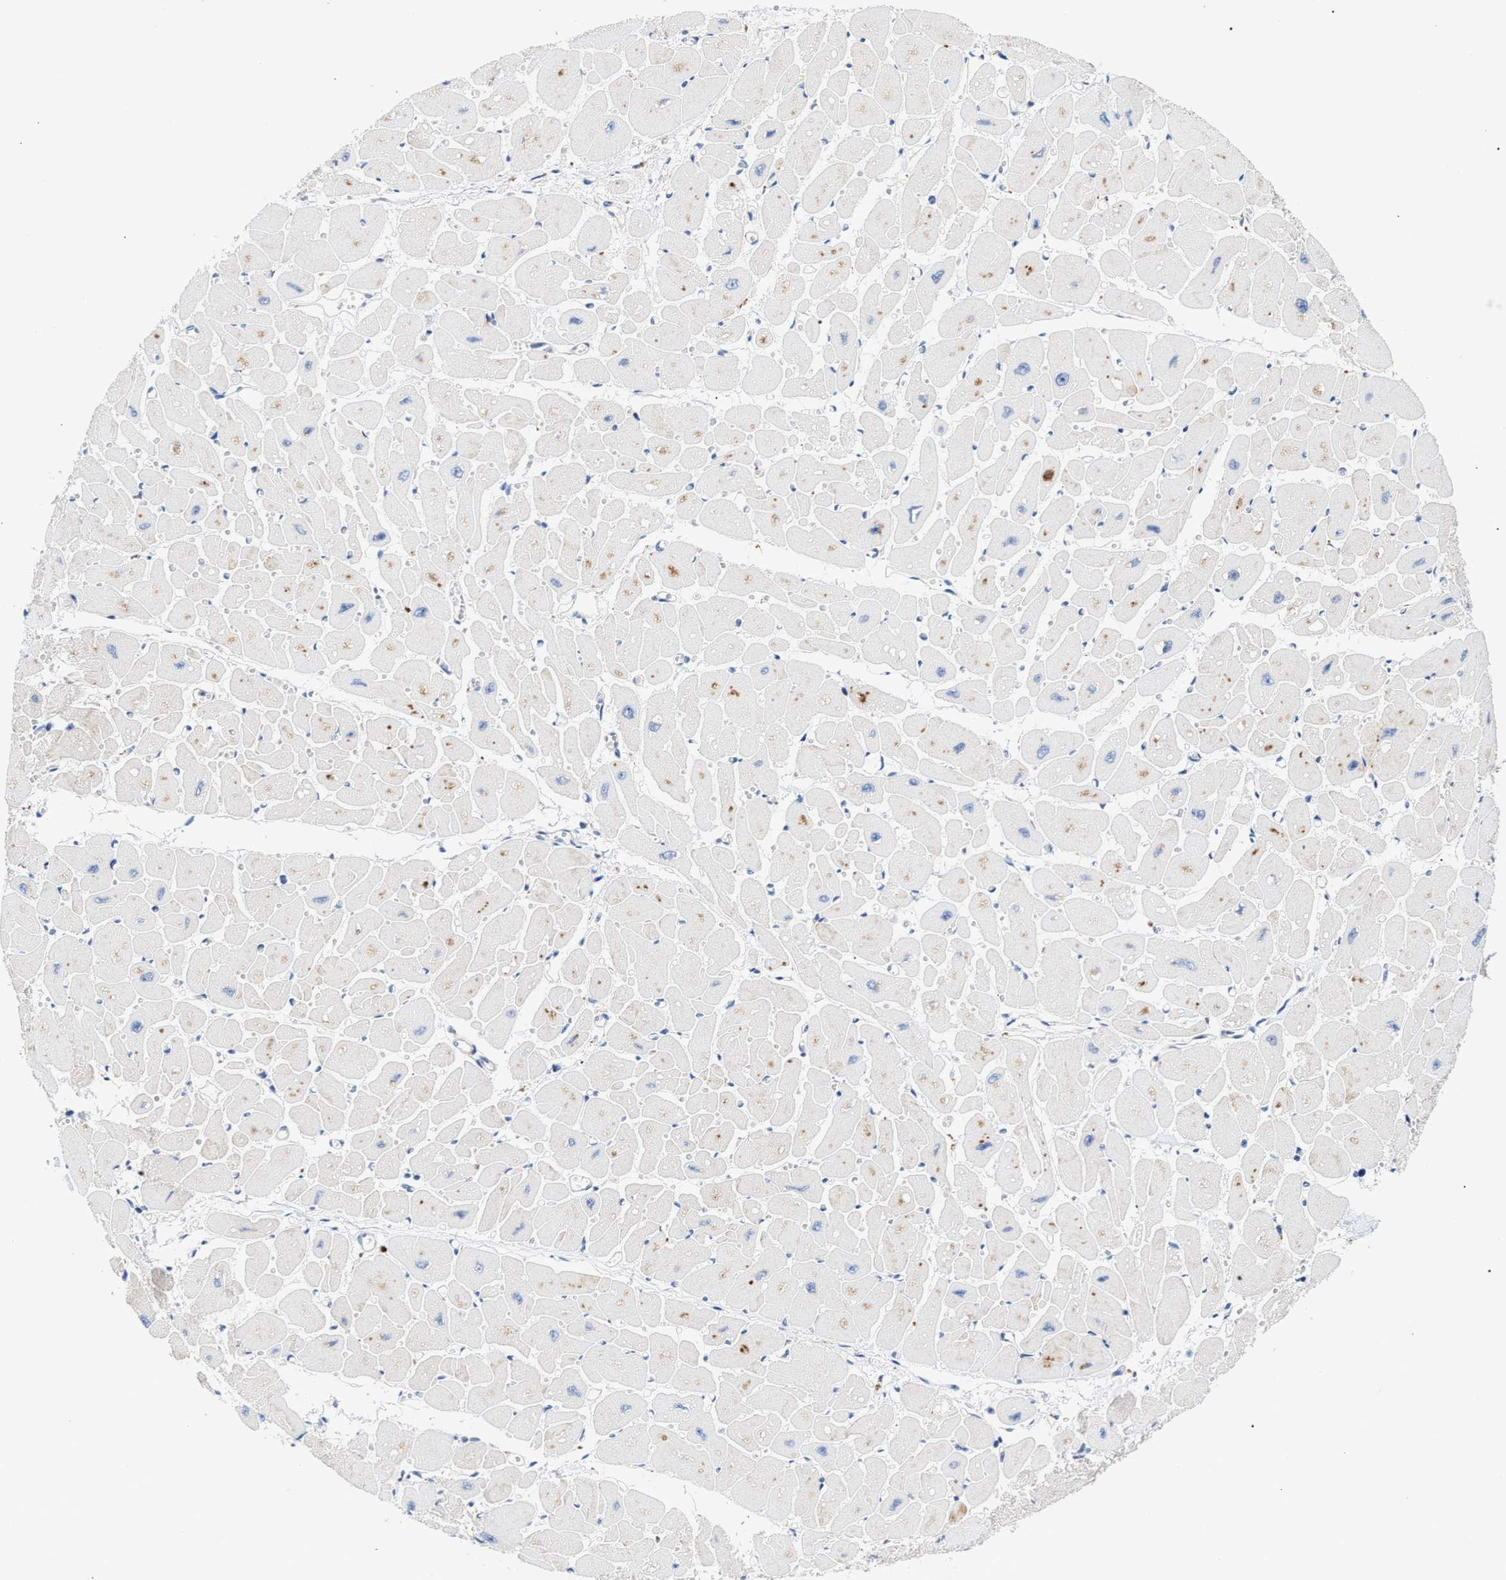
{"staining": {"intensity": "weak", "quantity": "<25%", "location": "cytoplasmic/membranous"}, "tissue": "heart muscle", "cell_type": "Cardiomyocytes", "image_type": "normal", "snomed": [{"axis": "morphology", "description": "Normal tissue, NOS"}, {"axis": "topography", "description": "Heart"}], "caption": "Micrograph shows no protein expression in cardiomyocytes of normal heart muscle.", "gene": "CCDC146", "patient": {"sex": "female", "age": 54}}